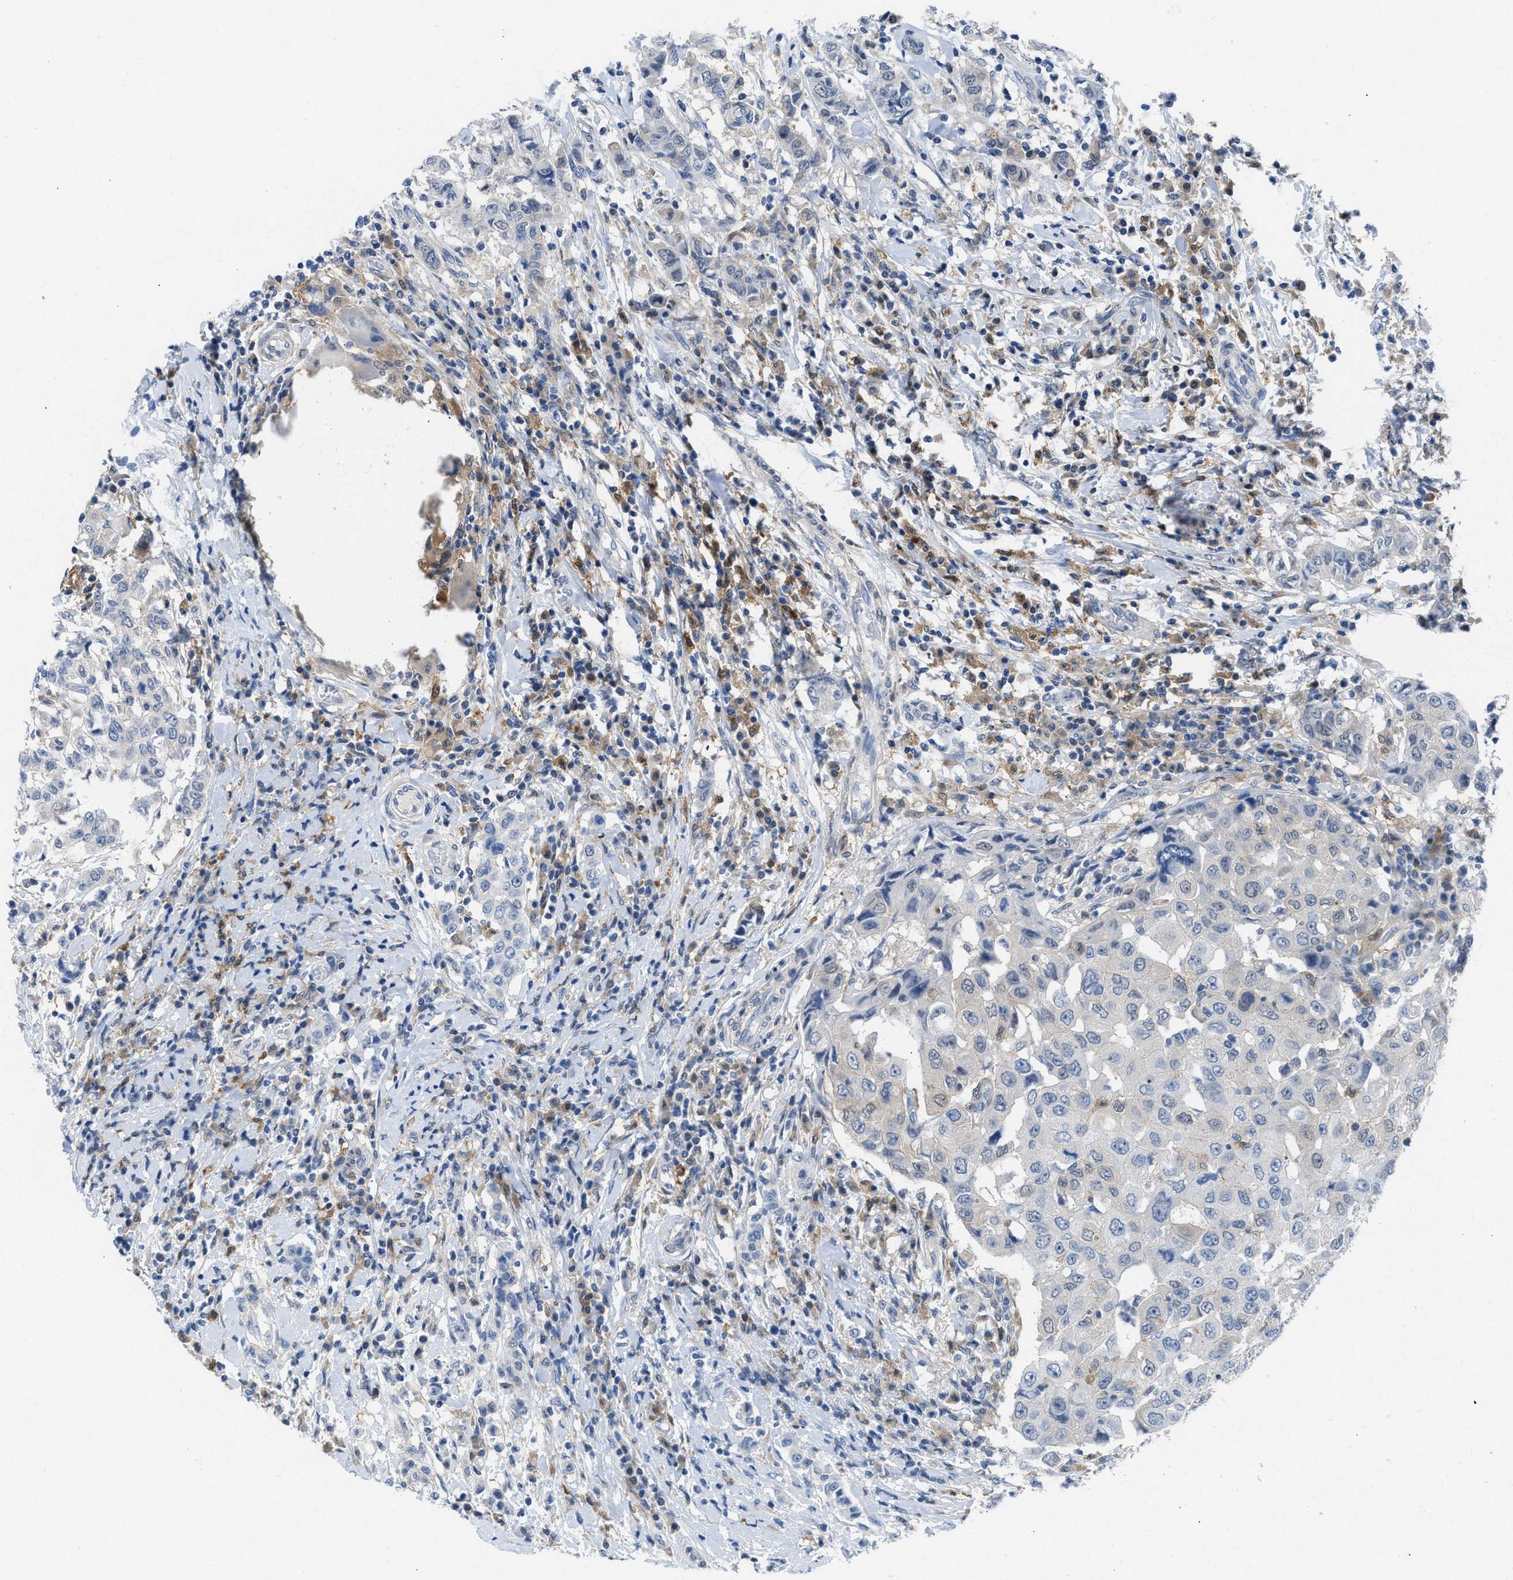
{"staining": {"intensity": "negative", "quantity": "none", "location": "none"}, "tissue": "breast cancer", "cell_type": "Tumor cells", "image_type": "cancer", "snomed": [{"axis": "morphology", "description": "Duct carcinoma"}, {"axis": "topography", "description": "Breast"}], "caption": "DAB immunohistochemical staining of breast intraductal carcinoma displays no significant staining in tumor cells.", "gene": "CBR1", "patient": {"sex": "female", "age": 27}}